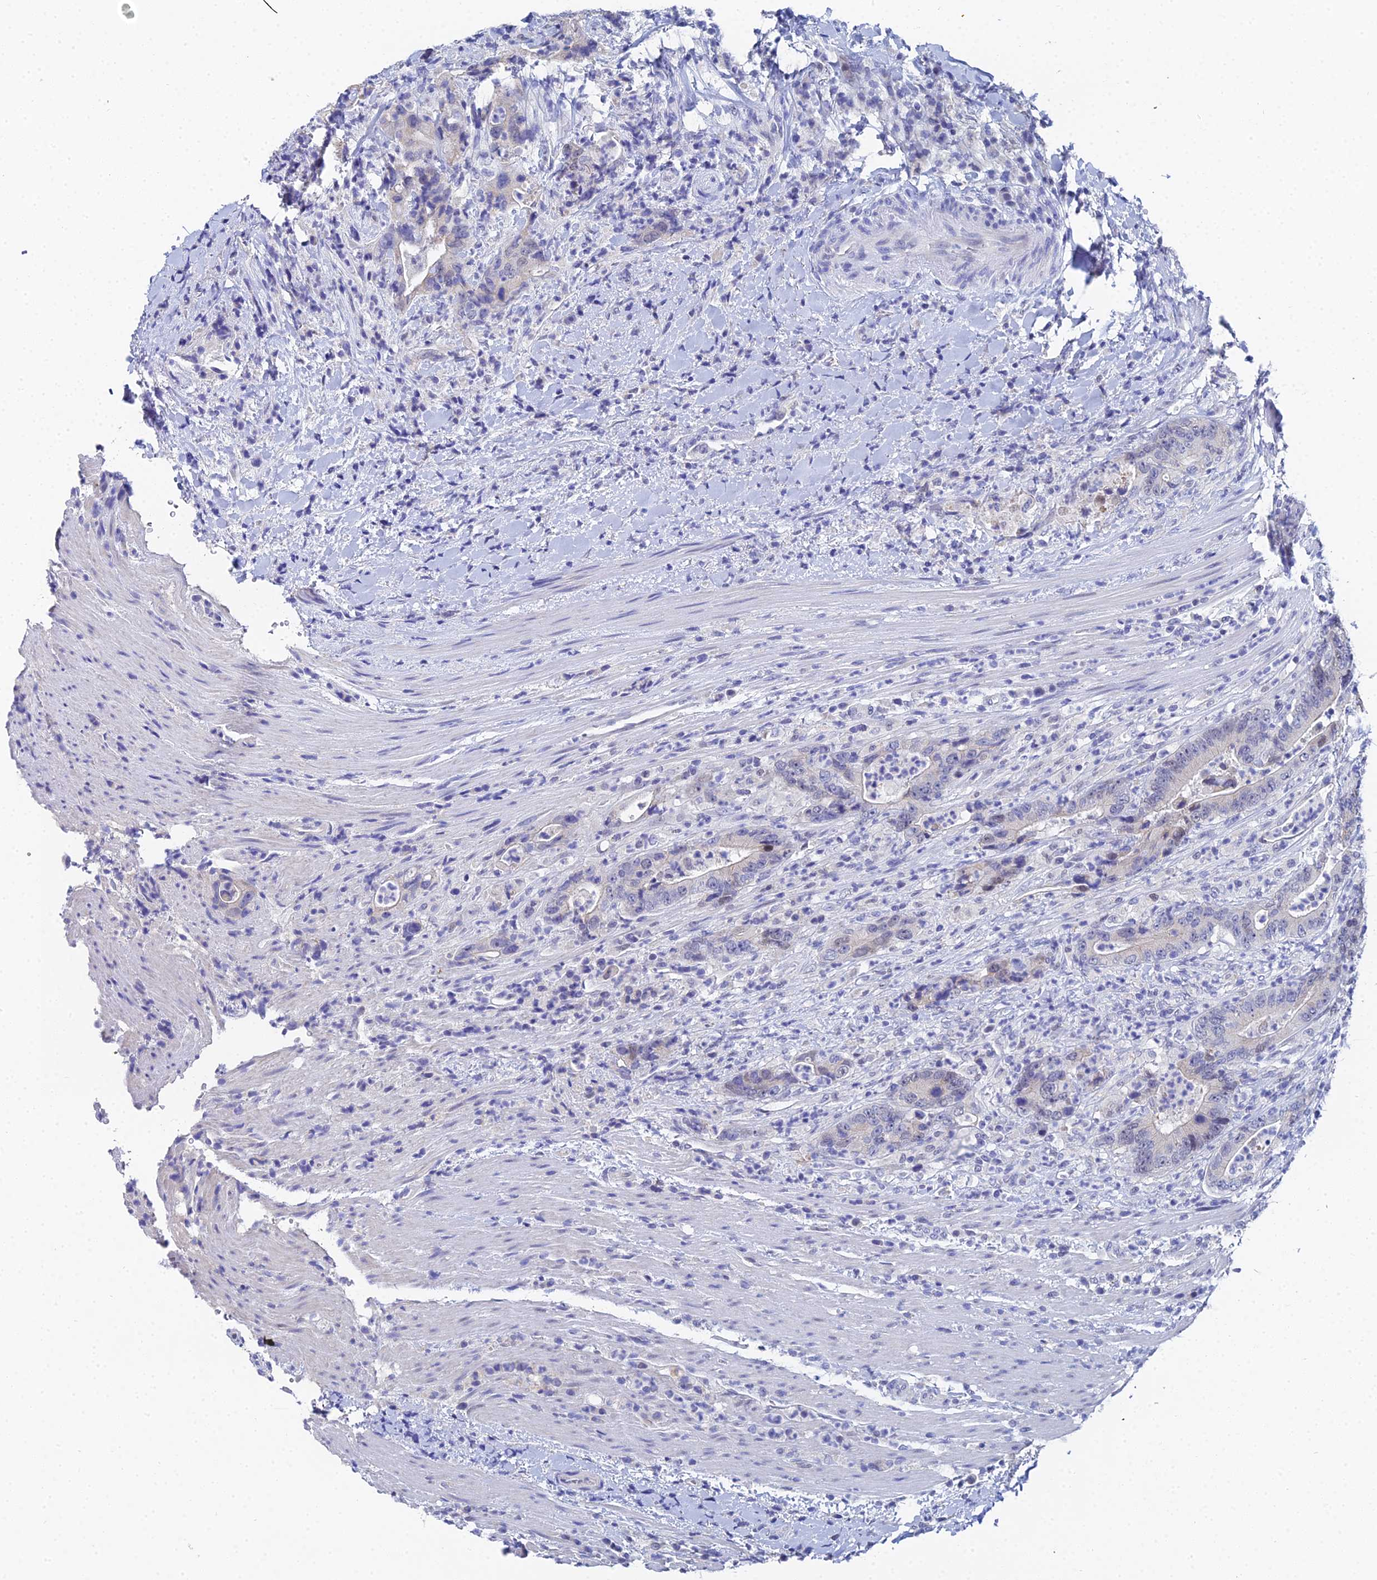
{"staining": {"intensity": "negative", "quantity": "none", "location": "none"}, "tissue": "colorectal cancer", "cell_type": "Tumor cells", "image_type": "cancer", "snomed": [{"axis": "morphology", "description": "Adenocarcinoma, NOS"}, {"axis": "topography", "description": "Colon"}], "caption": "High power microscopy histopathology image of an immunohistochemistry image of colorectal cancer, revealing no significant expression in tumor cells. (DAB immunohistochemistry (IHC) with hematoxylin counter stain).", "gene": "OCM", "patient": {"sex": "female", "age": 75}}